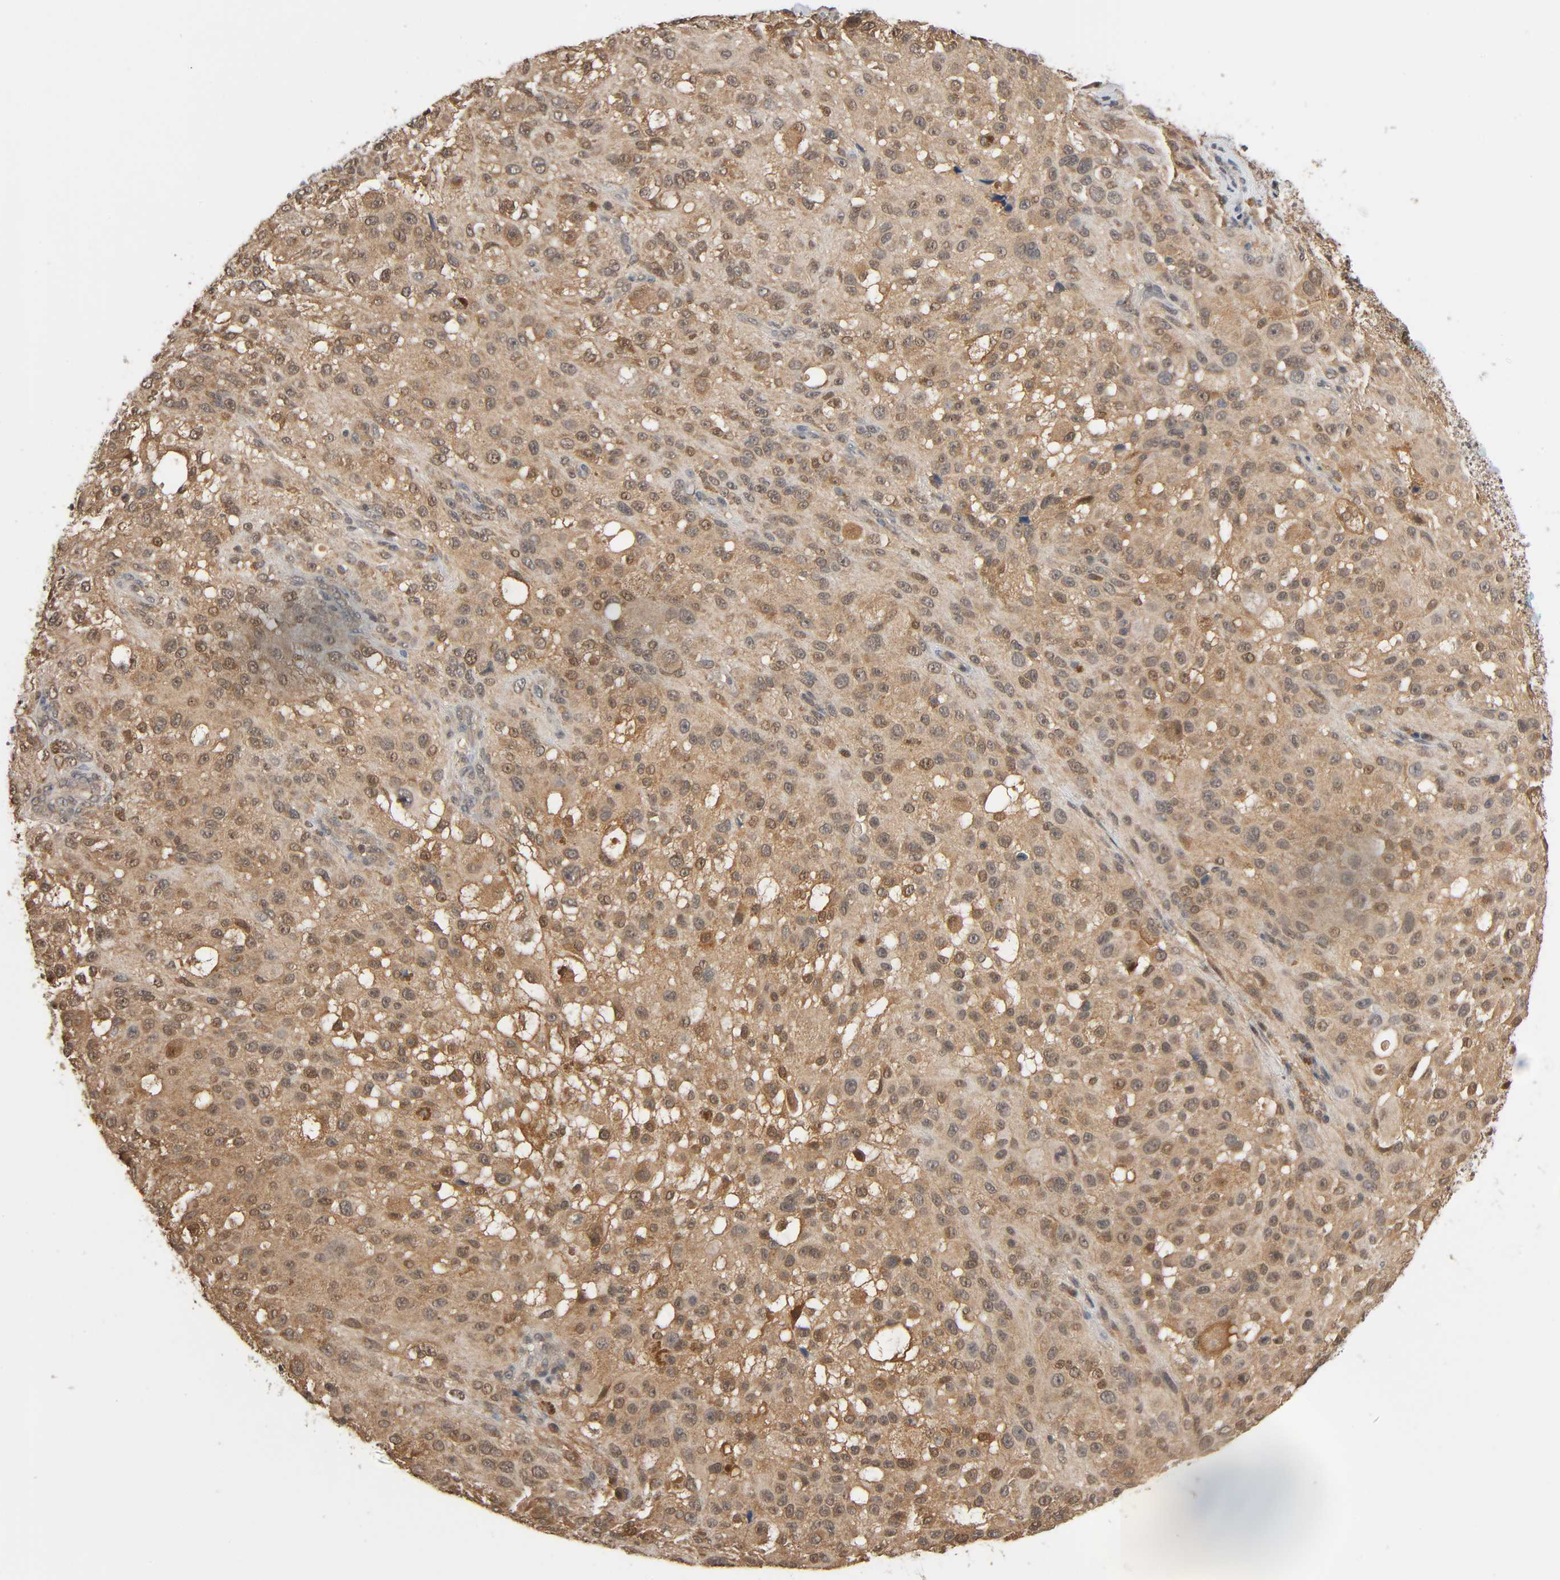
{"staining": {"intensity": "moderate", "quantity": "25%-75%", "location": "cytoplasmic/membranous,nuclear"}, "tissue": "melanoma", "cell_type": "Tumor cells", "image_type": "cancer", "snomed": [{"axis": "morphology", "description": "Necrosis, NOS"}, {"axis": "morphology", "description": "Malignant melanoma, NOS"}, {"axis": "topography", "description": "Skin"}], "caption": "About 25%-75% of tumor cells in human melanoma demonstrate moderate cytoplasmic/membranous and nuclear protein expression as visualized by brown immunohistochemical staining.", "gene": "NEDD8", "patient": {"sex": "female", "age": 87}}